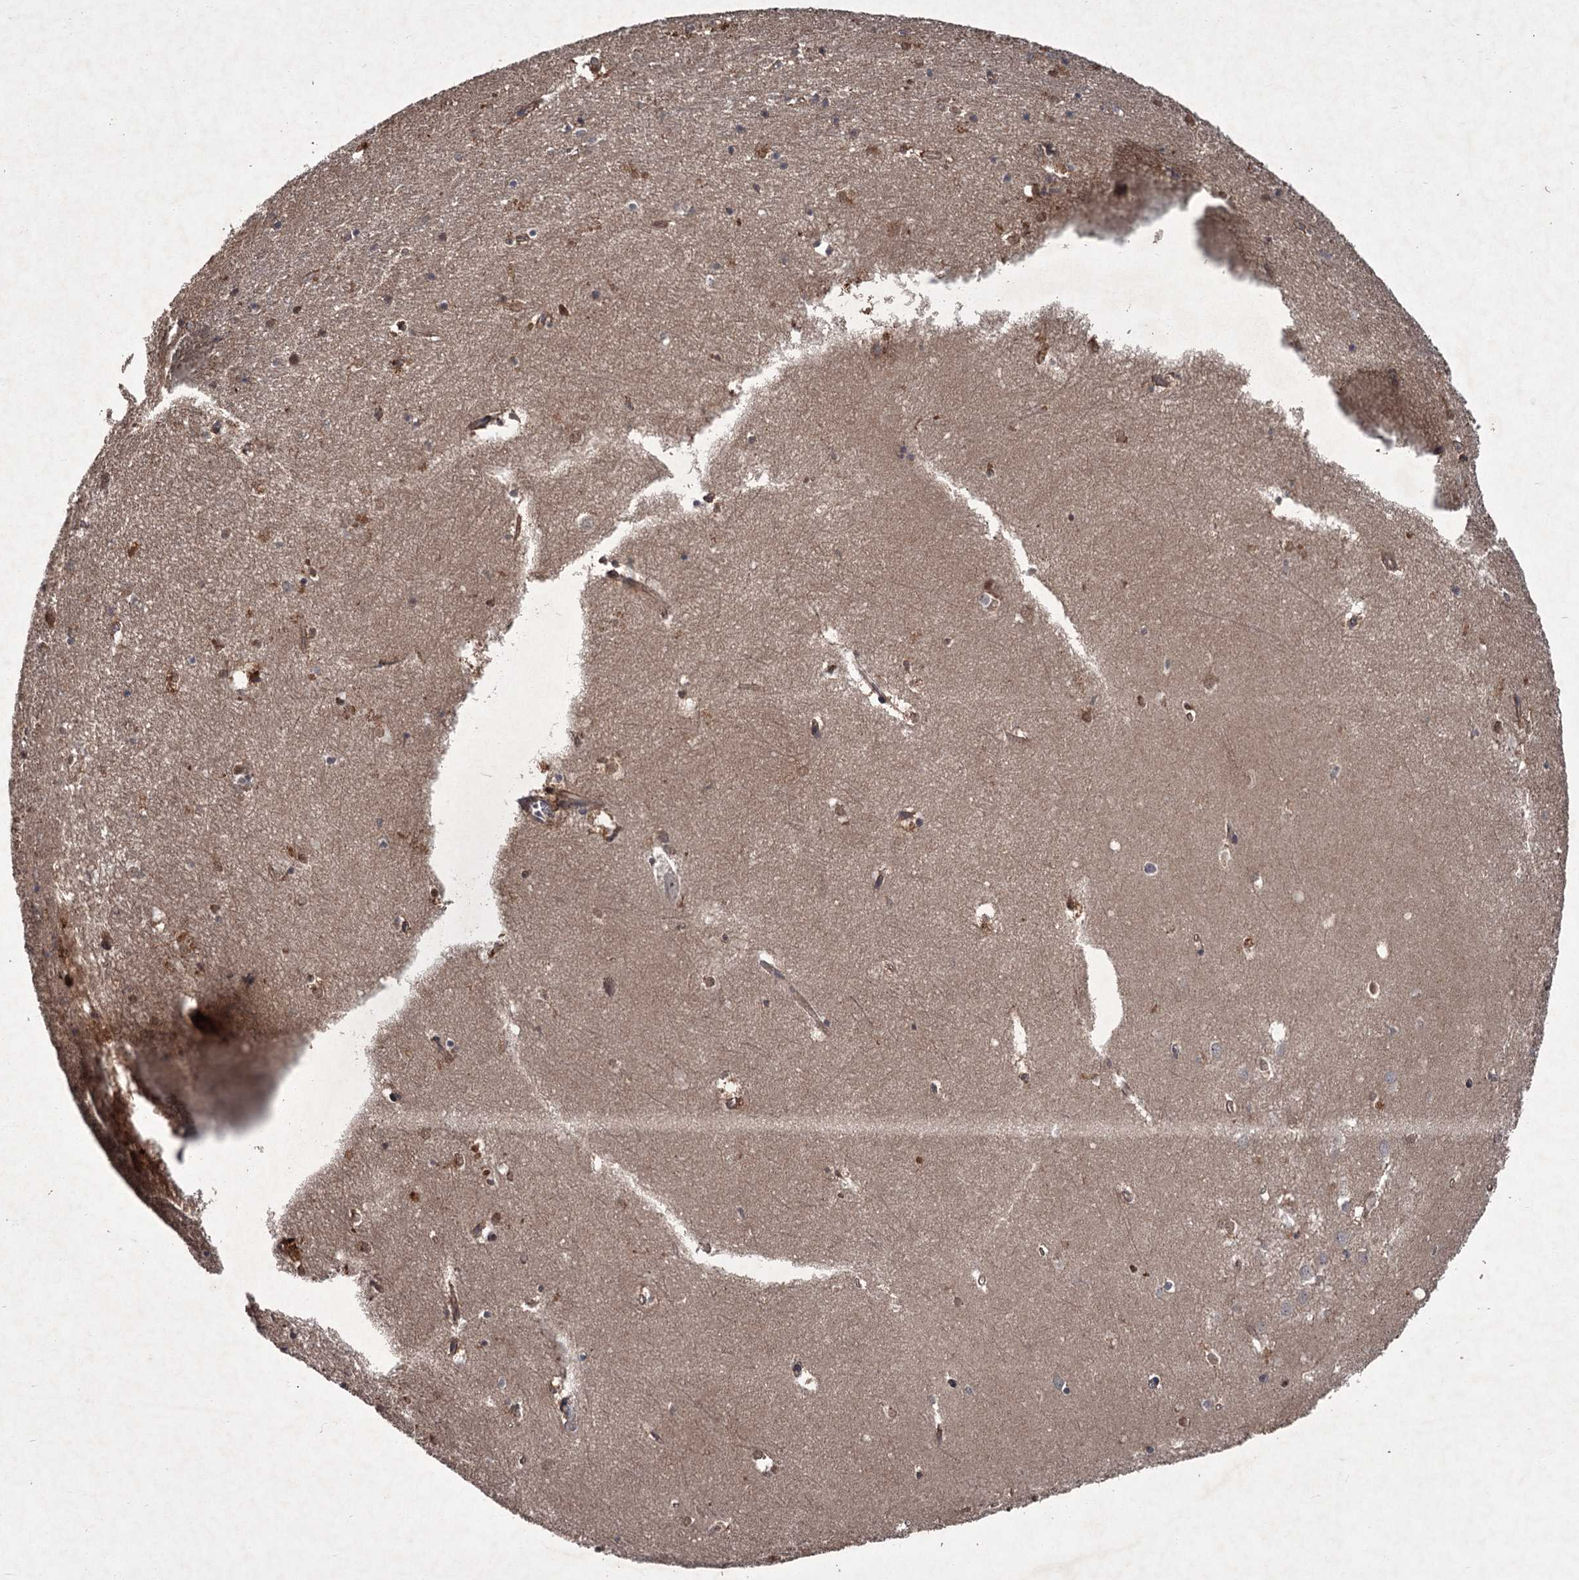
{"staining": {"intensity": "weak", "quantity": "25%-75%", "location": "cytoplasmic/membranous"}, "tissue": "hippocampus", "cell_type": "Glial cells", "image_type": "normal", "snomed": [{"axis": "morphology", "description": "Normal tissue, NOS"}, {"axis": "topography", "description": "Hippocampus"}], "caption": "Benign hippocampus displays weak cytoplasmic/membranous staining in approximately 25%-75% of glial cells, visualized by immunohistochemistry.", "gene": "UNC93B1", "patient": {"sex": "female", "age": 64}}